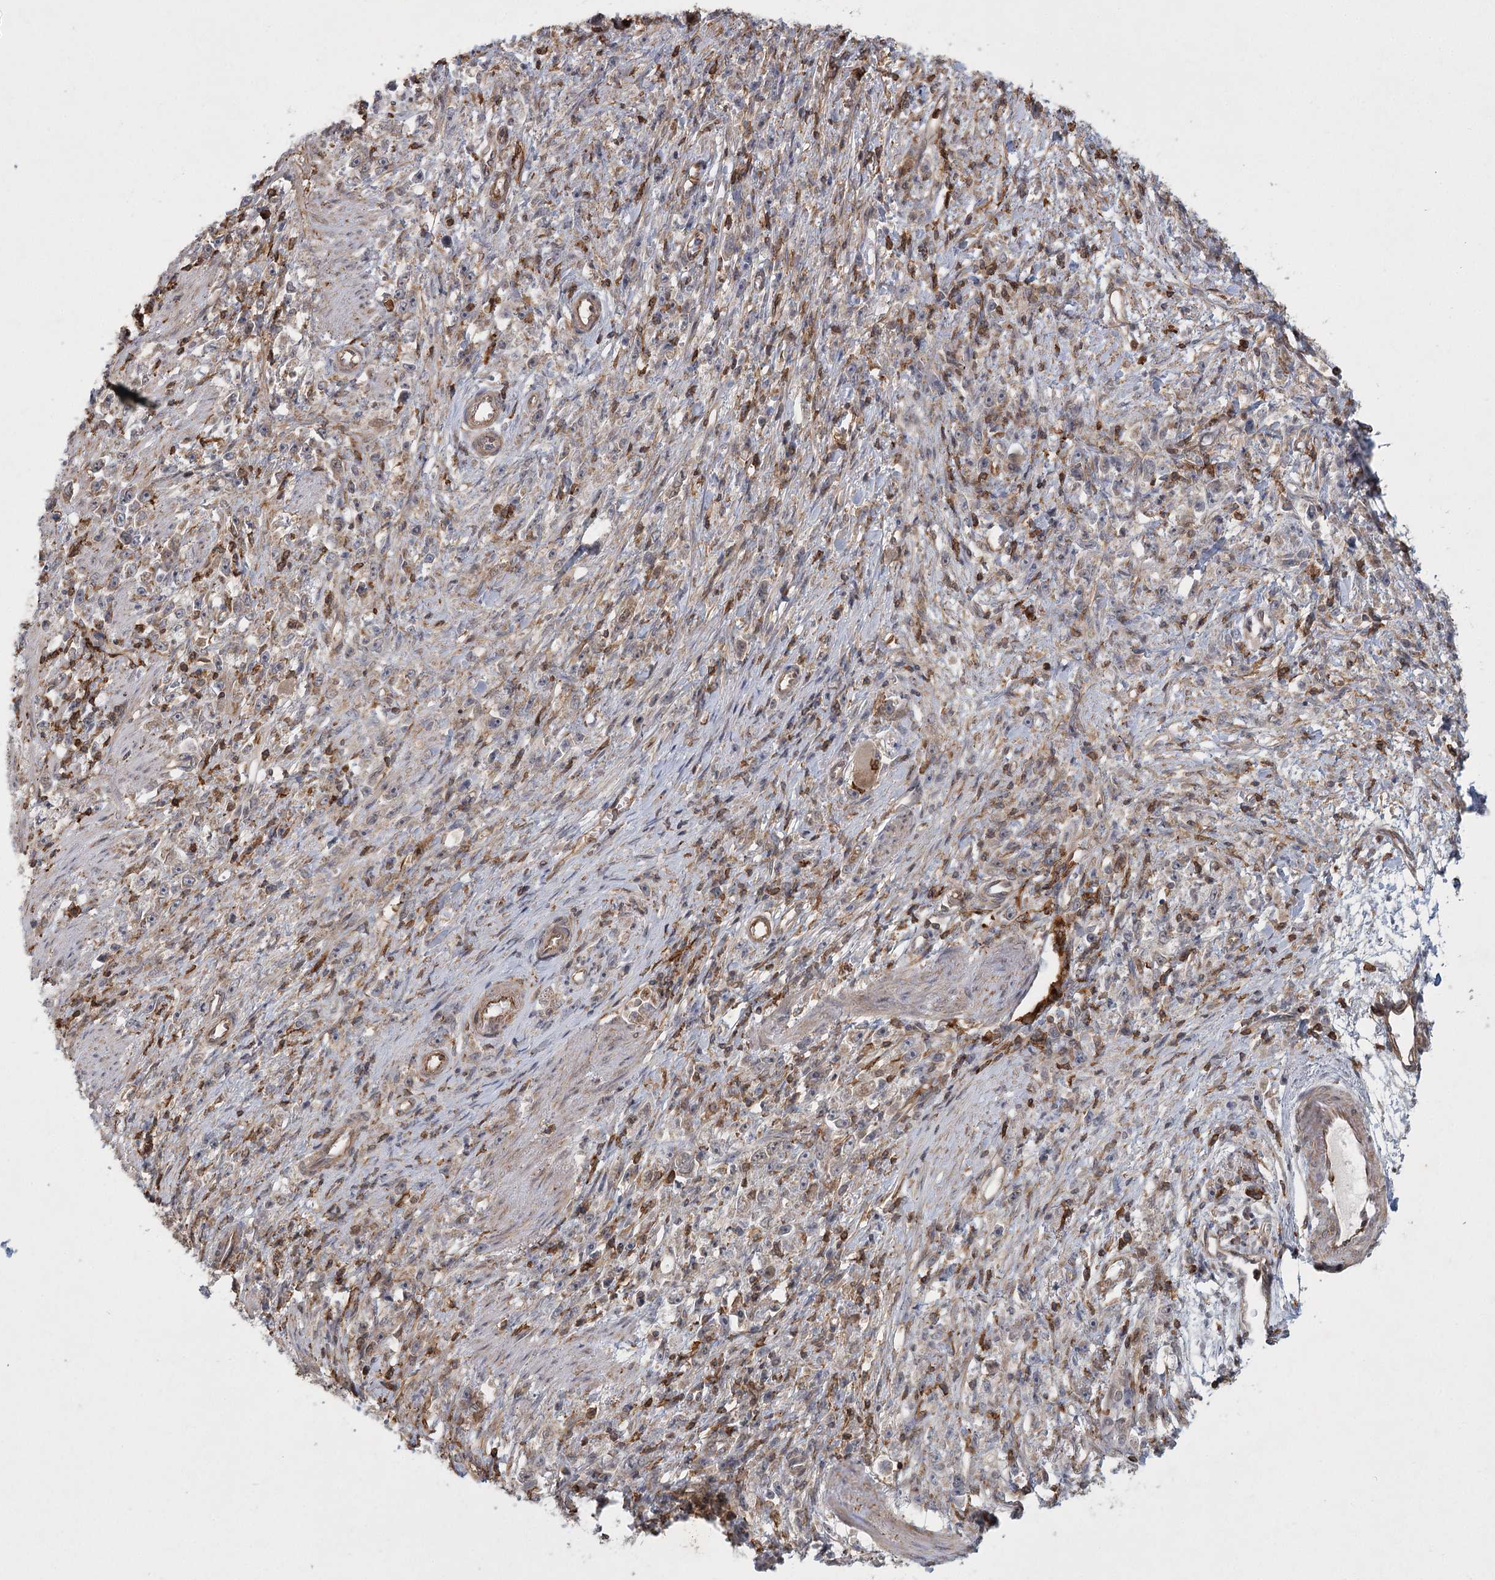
{"staining": {"intensity": "negative", "quantity": "none", "location": "none"}, "tissue": "stomach cancer", "cell_type": "Tumor cells", "image_type": "cancer", "snomed": [{"axis": "morphology", "description": "Adenocarcinoma, NOS"}, {"axis": "topography", "description": "Stomach"}], "caption": "A high-resolution photomicrograph shows immunohistochemistry staining of stomach cancer, which reveals no significant staining in tumor cells. (Stains: DAB immunohistochemistry with hematoxylin counter stain, Microscopy: brightfield microscopy at high magnification).", "gene": "MEPE", "patient": {"sex": "female", "age": 59}}